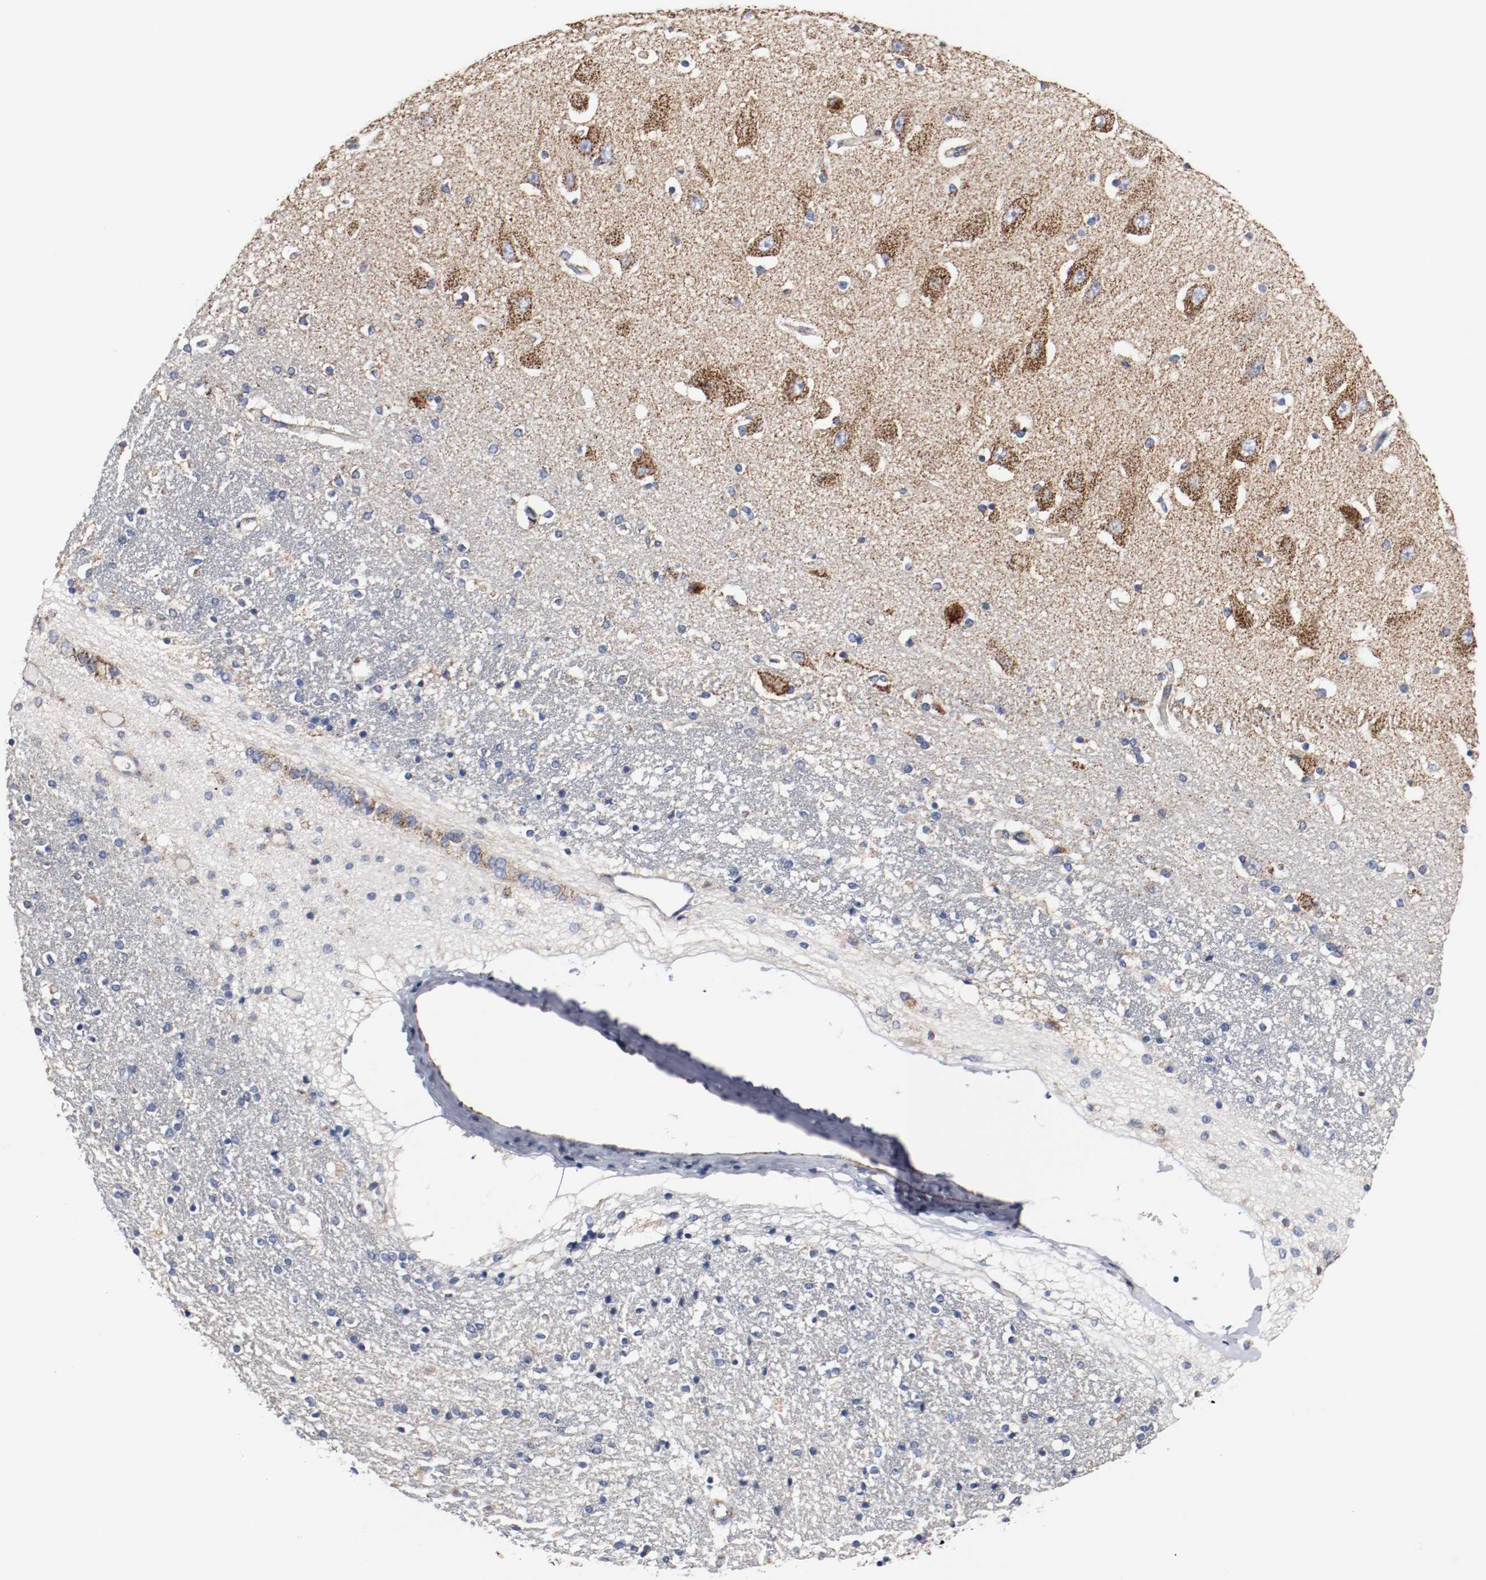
{"staining": {"intensity": "moderate", "quantity": "<25%", "location": "cytoplasmic/membranous"}, "tissue": "hippocampus", "cell_type": "Glial cells", "image_type": "normal", "snomed": [{"axis": "morphology", "description": "Normal tissue, NOS"}, {"axis": "topography", "description": "Hippocampus"}], "caption": "Immunohistochemistry (IHC) histopathology image of normal hippocampus stained for a protein (brown), which displays low levels of moderate cytoplasmic/membranous expression in approximately <25% of glial cells.", "gene": "TUBD1", "patient": {"sex": "female", "age": 54}}